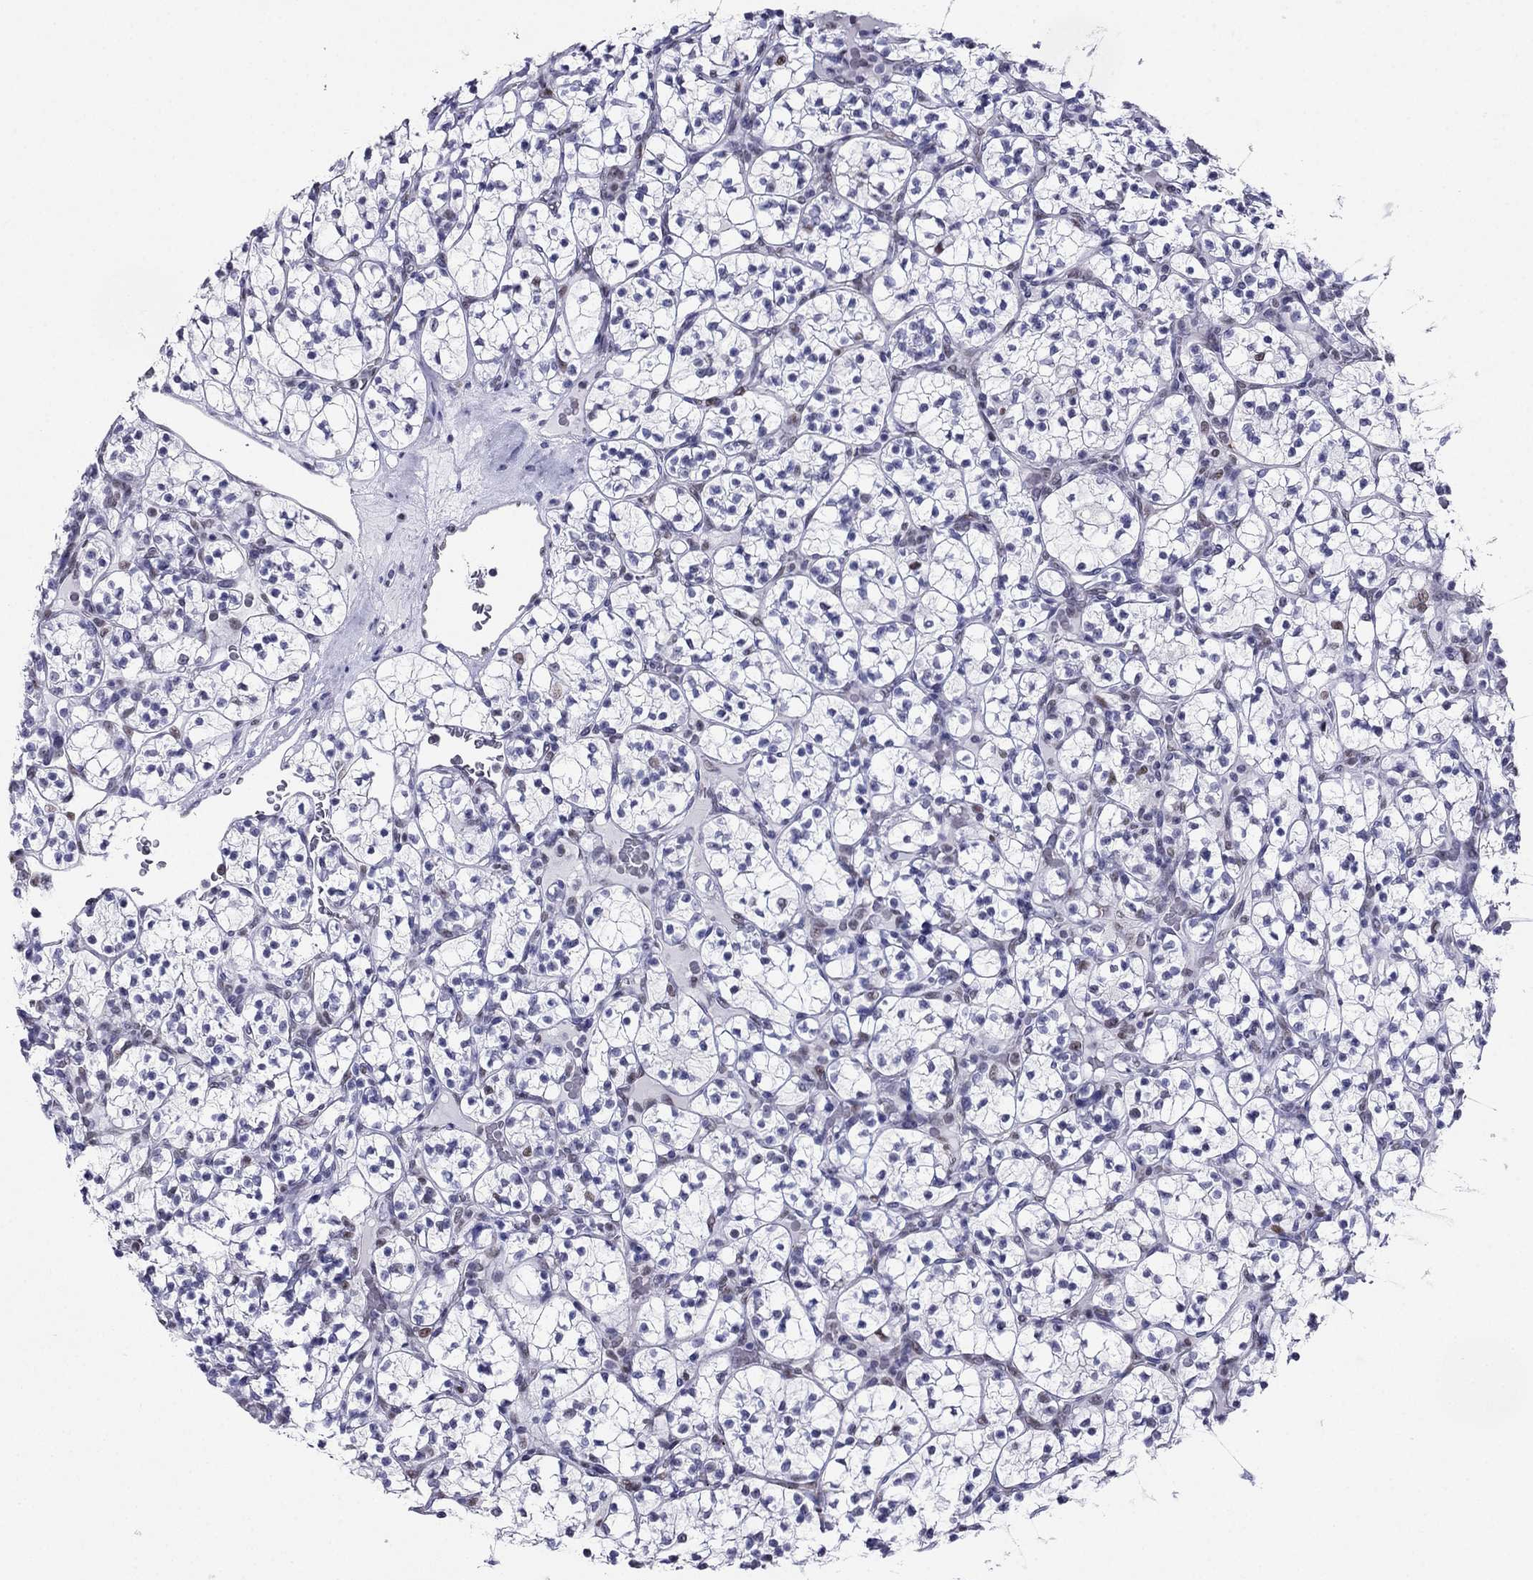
{"staining": {"intensity": "negative", "quantity": "none", "location": "none"}, "tissue": "renal cancer", "cell_type": "Tumor cells", "image_type": "cancer", "snomed": [{"axis": "morphology", "description": "Adenocarcinoma, NOS"}, {"axis": "topography", "description": "Kidney"}], "caption": "High magnification brightfield microscopy of adenocarcinoma (renal) stained with DAB (brown) and counterstained with hematoxylin (blue): tumor cells show no significant staining. Nuclei are stained in blue.", "gene": "PPM1G", "patient": {"sex": "female", "age": 89}}